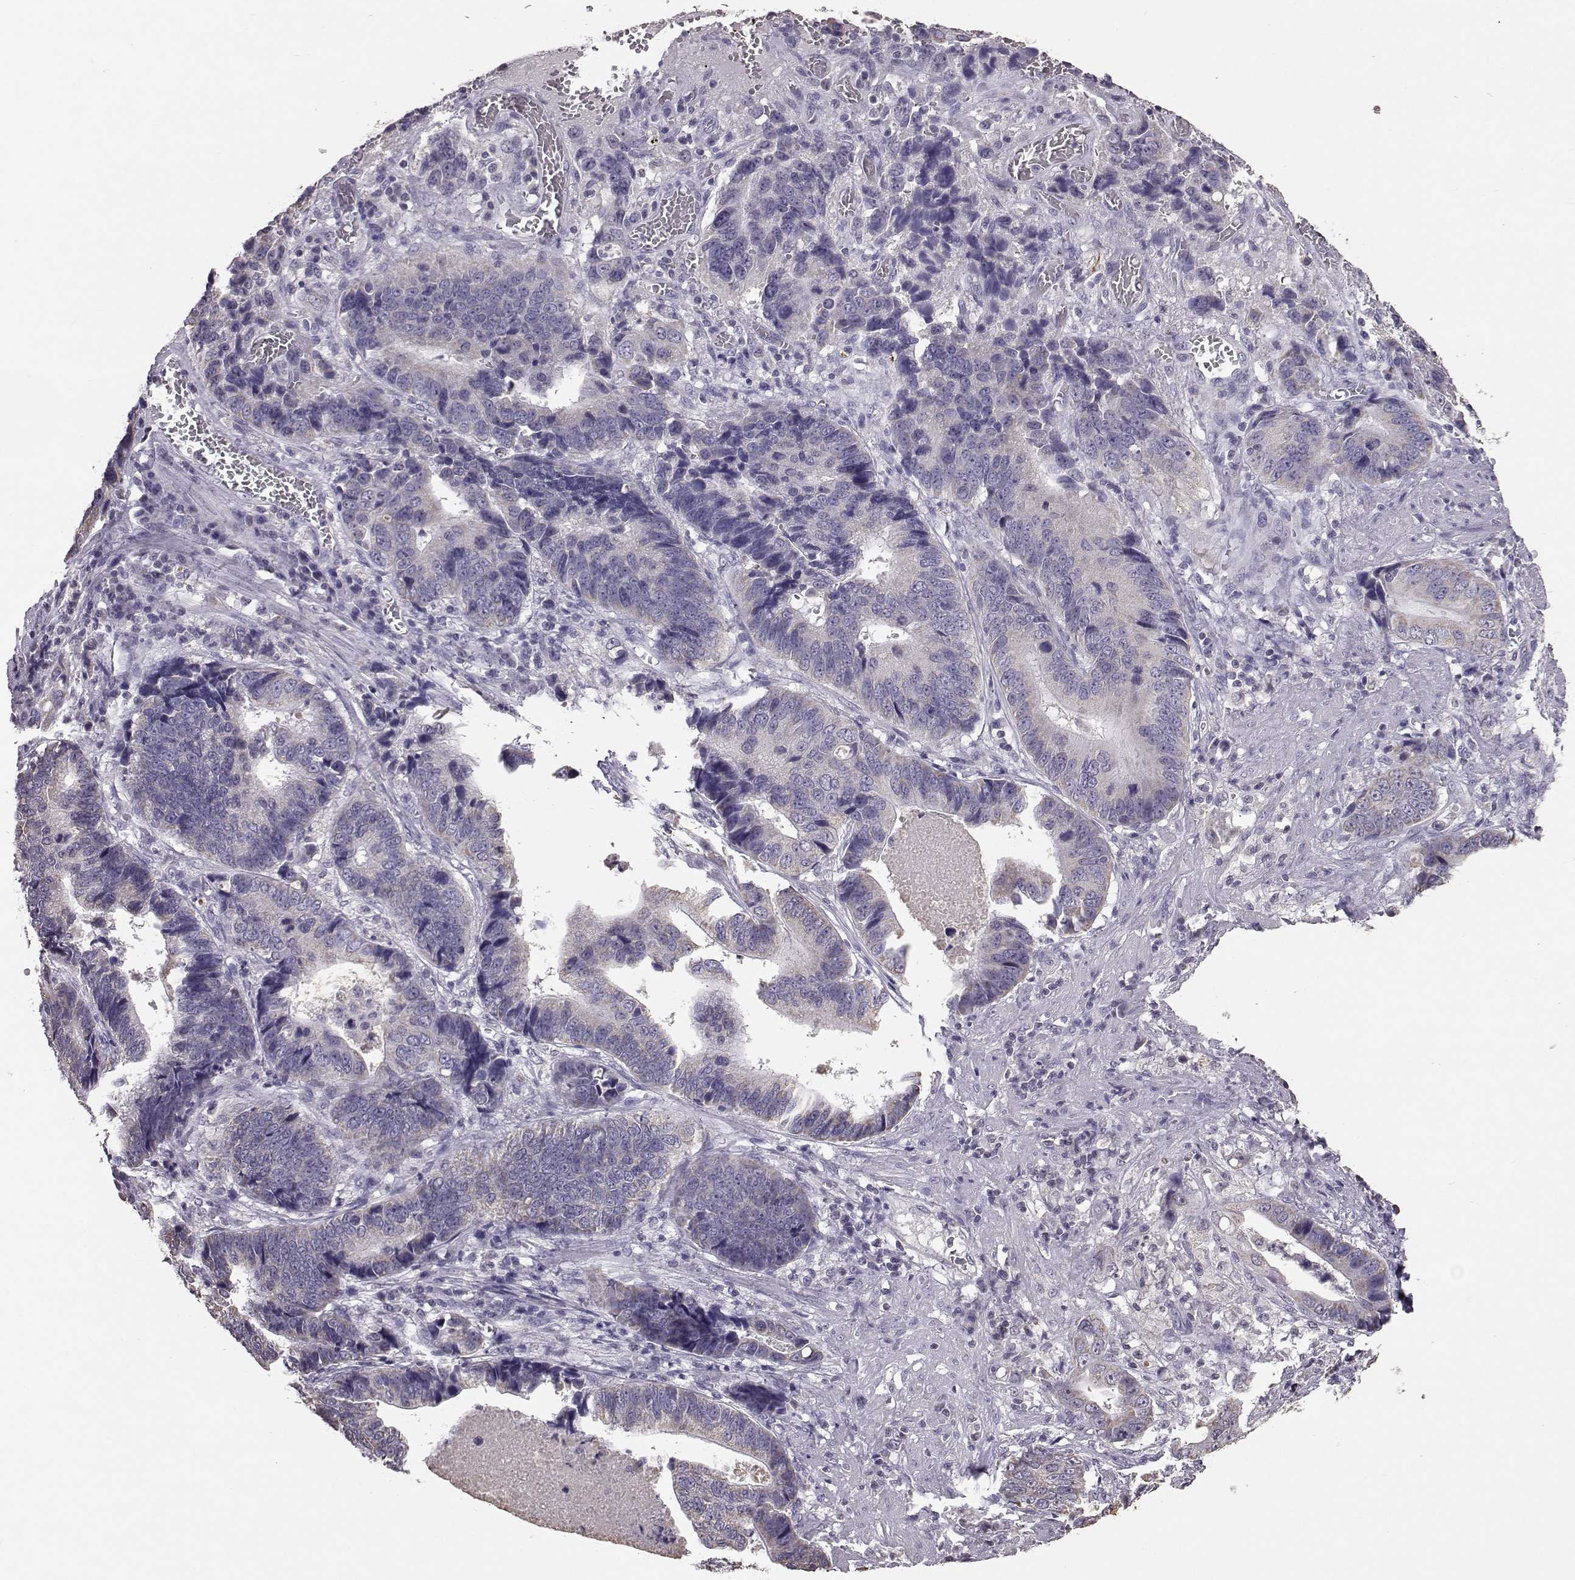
{"staining": {"intensity": "weak", "quantity": "<25%", "location": "cytoplasmic/membranous"}, "tissue": "stomach cancer", "cell_type": "Tumor cells", "image_type": "cancer", "snomed": [{"axis": "morphology", "description": "Adenocarcinoma, NOS"}, {"axis": "topography", "description": "Stomach"}], "caption": "Tumor cells are negative for protein expression in human stomach cancer.", "gene": "ALDH3A1", "patient": {"sex": "male", "age": 84}}